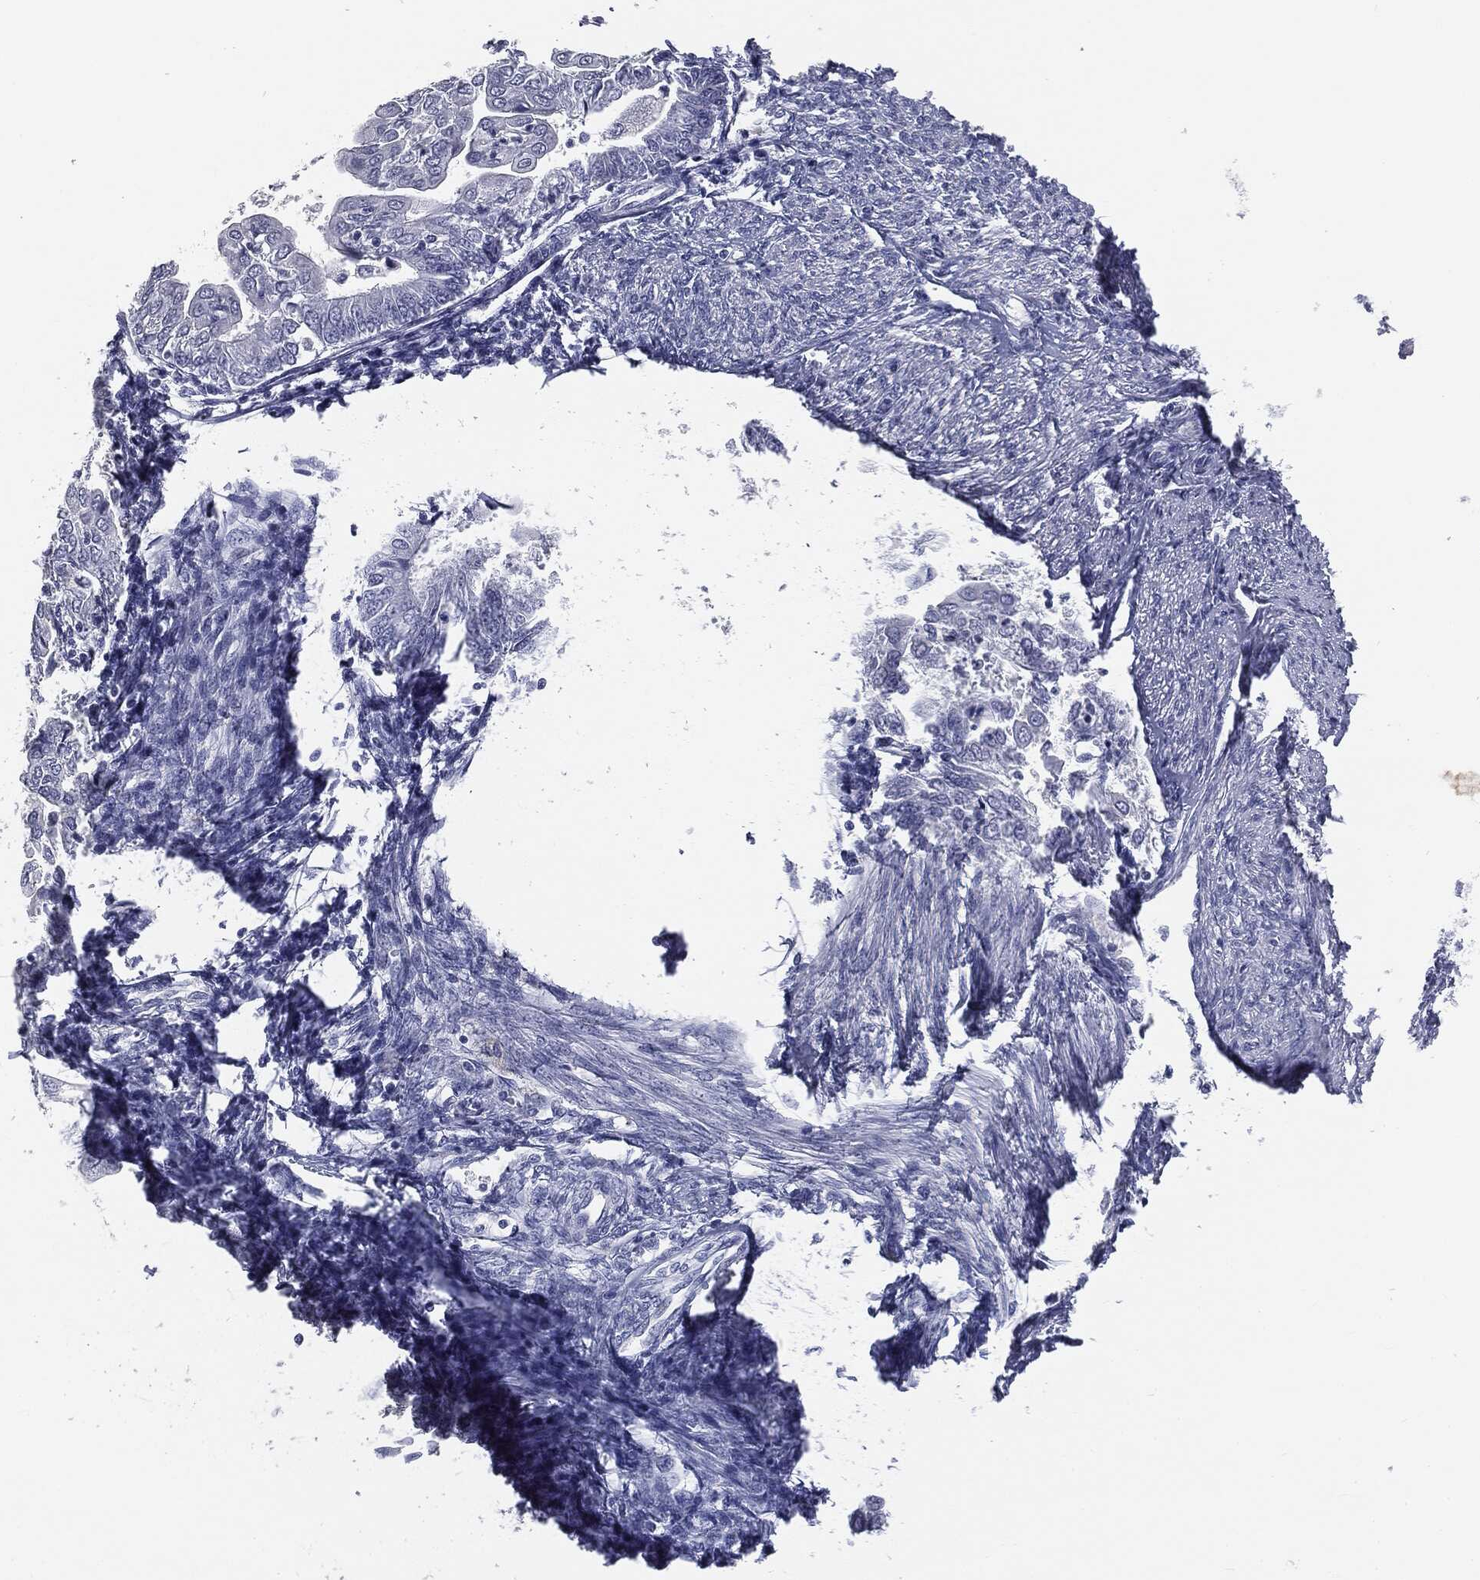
{"staining": {"intensity": "negative", "quantity": "none", "location": "none"}, "tissue": "endometrial cancer", "cell_type": "Tumor cells", "image_type": "cancer", "snomed": [{"axis": "morphology", "description": "Adenocarcinoma, NOS"}, {"axis": "topography", "description": "Endometrium"}], "caption": "Tumor cells show no significant protein staining in endometrial adenocarcinoma.", "gene": "AFP", "patient": {"sex": "female", "age": 68}}